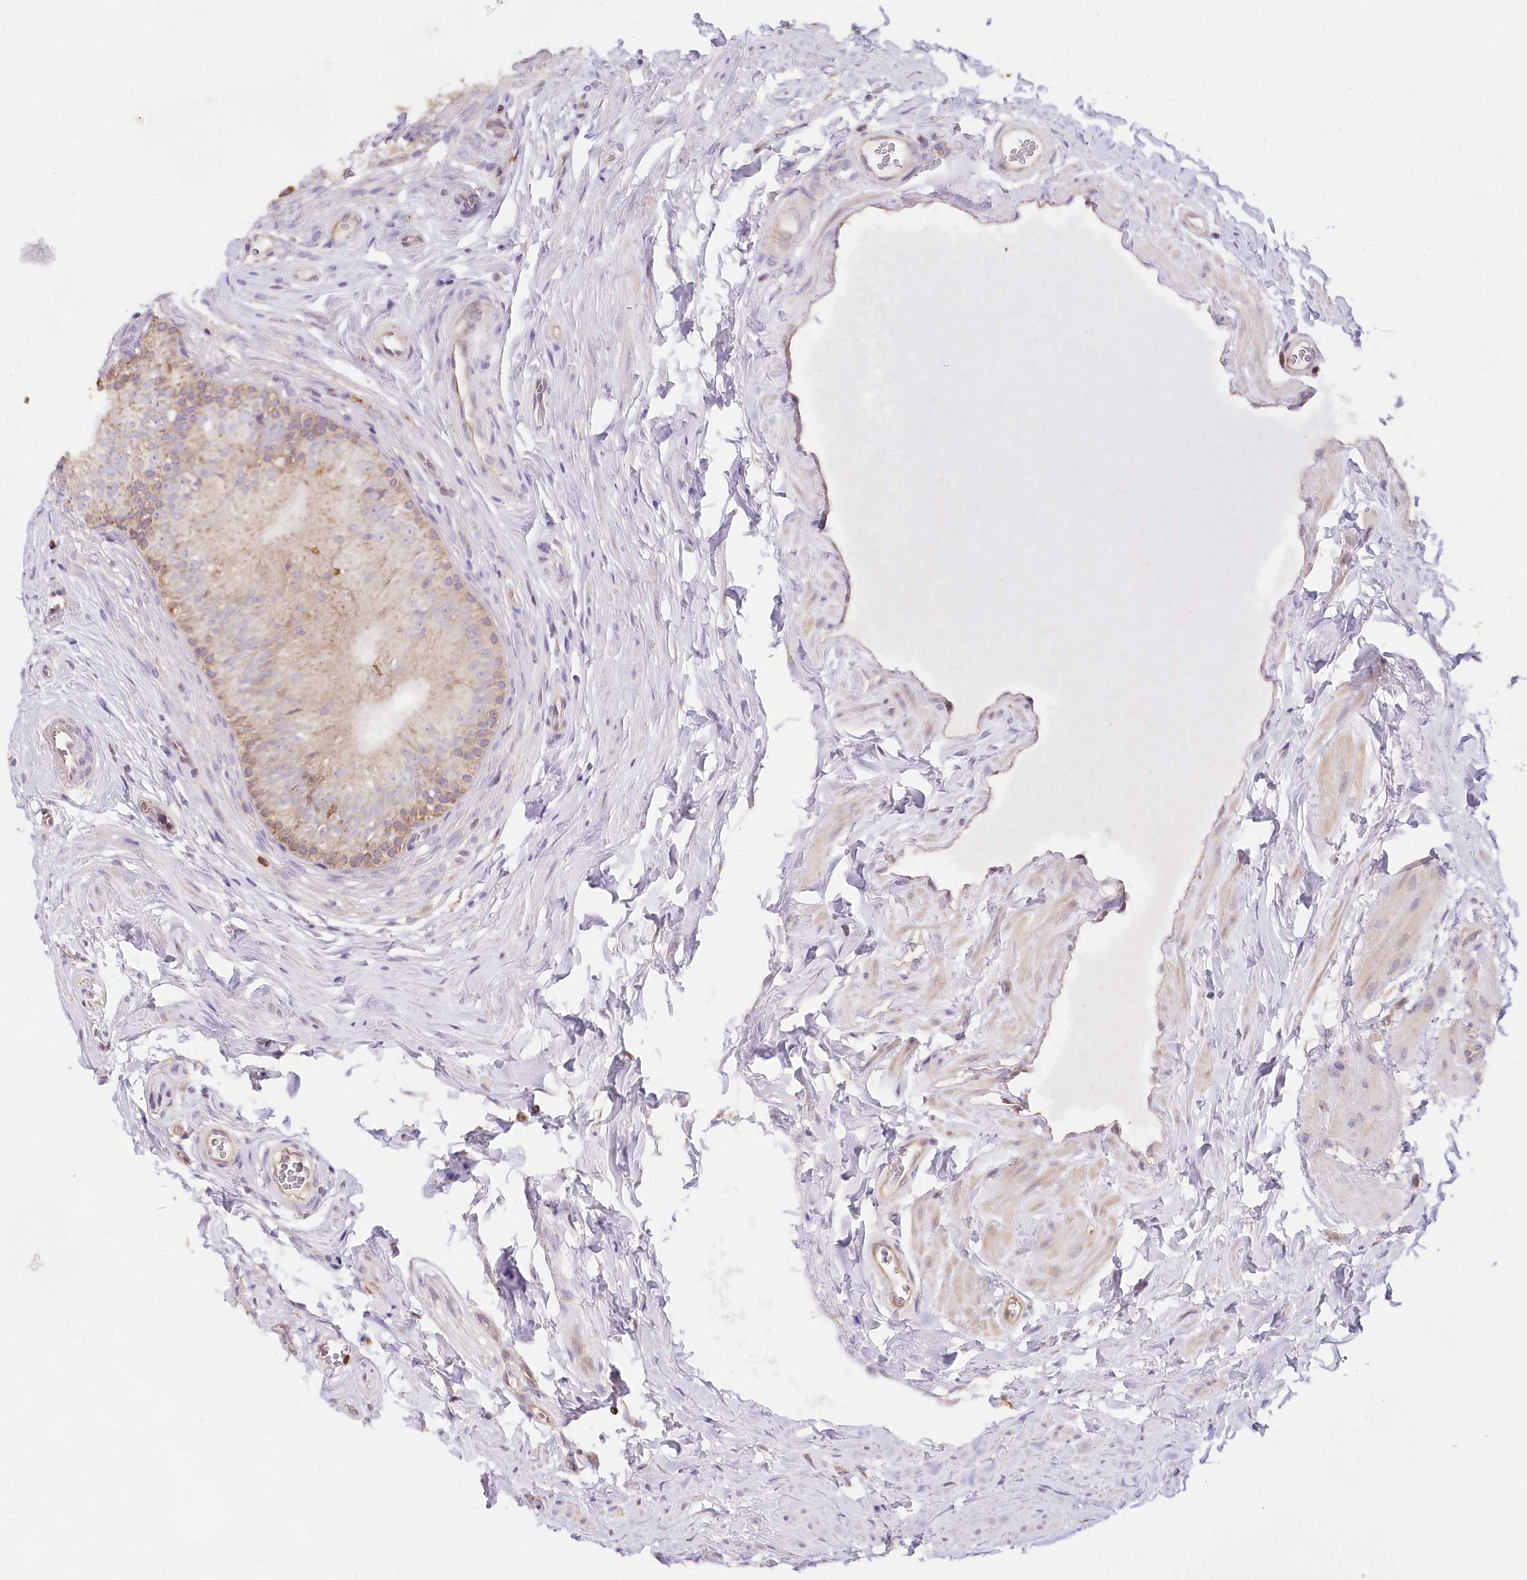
{"staining": {"intensity": "moderate", "quantity": "25%-75%", "location": "cytoplasmic/membranous"}, "tissue": "epididymis", "cell_type": "Glandular cells", "image_type": "normal", "snomed": [{"axis": "morphology", "description": "Normal tissue, NOS"}, {"axis": "topography", "description": "Epididymis"}], "caption": "About 25%-75% of glandular cells in unremarkable epididymis display moderate cytoplasmic/membranous protein staining as visualized by brown immunohistochemical staining.", "gene": "TASOR2", "patient": {"sex": "male", "age": 46}}